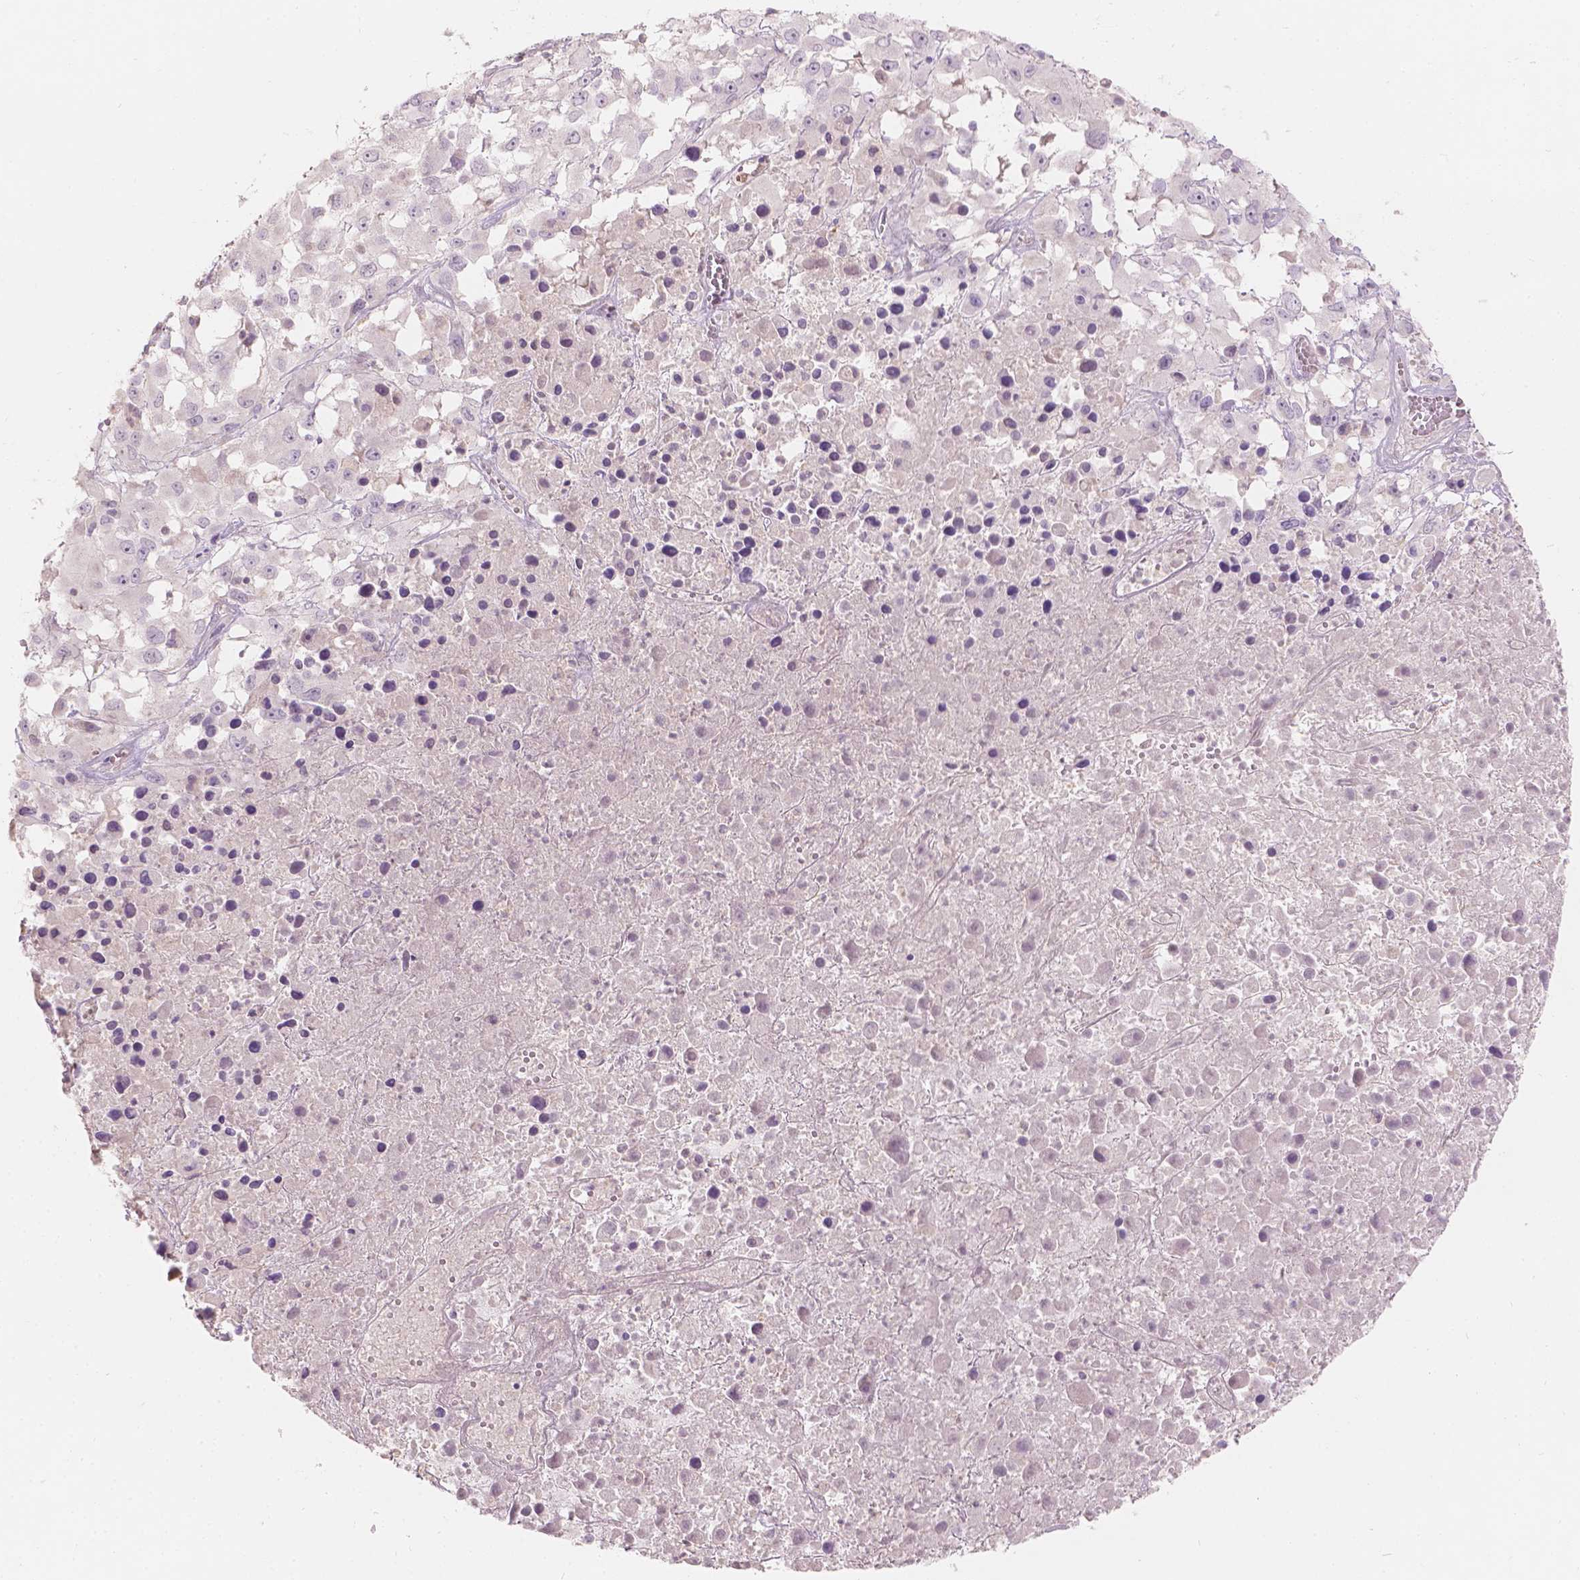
{"staining": {"intensity": "negative", "quantity": "none", "location": "none"}, "tissue": "melanoma", "cell_type": "Tumor cells", "image_type": "cancer", "snomed": [{"axis": "morphology", "description": "Malignant melanoma, Metastatic site"}, {"axis": "topography", "description": "Soft tissue"}], "caption": "Protein analysis of malignant melanoma (metastatic site) demonstrates no significant positivity in tumor cells.", "gene": "DCAF4L1", "patient": {"sex": "male", "age": 50}}